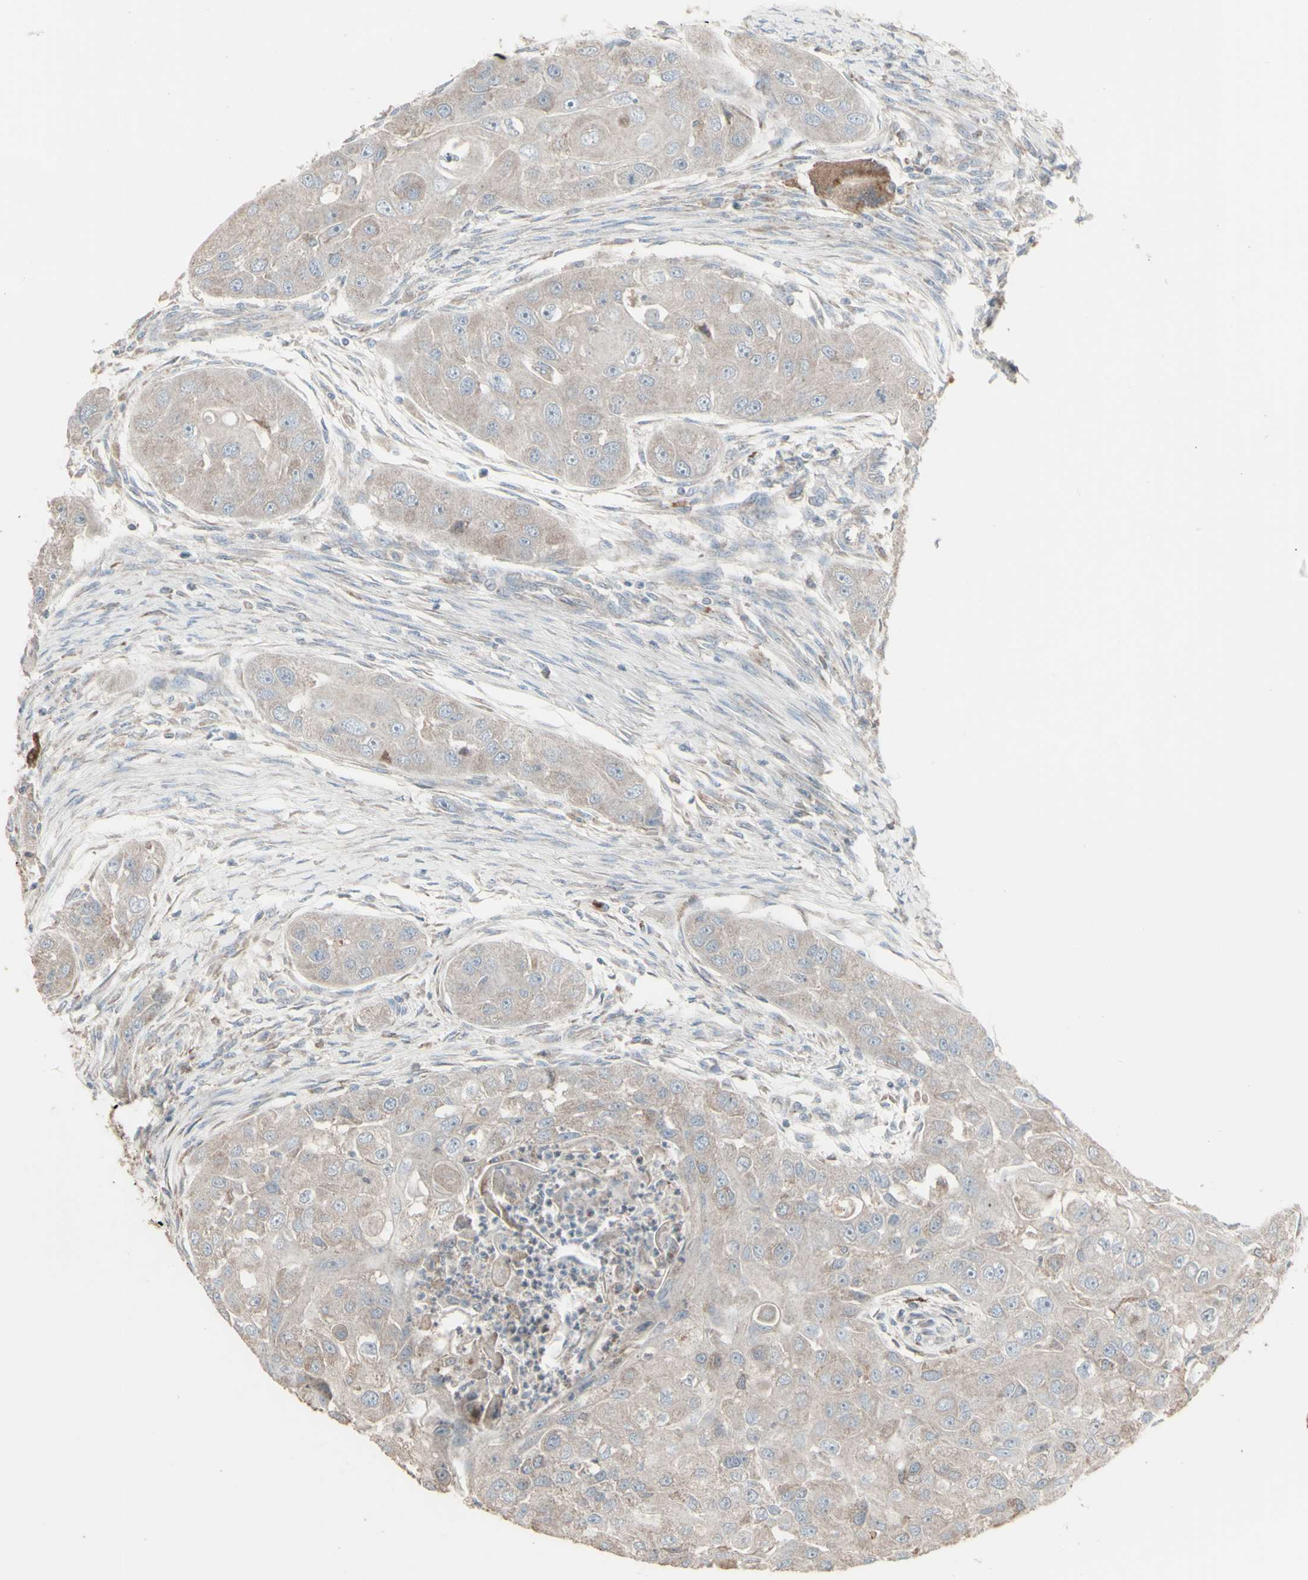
{"staining": {"intensity": "weak", "quantity": ">75%", "location": "cytoplasmic/membranous"}, "tissue": "head and neck cancer", "cell_type": "Tumor cells", "image_type": "cancer", "snomed": [{"axis": "morphology", "description": "Normal tissue, NOS"}, {"axis": "morphology", "description": "Squamous cell carcinoma, NOS"}, {"axis": "topography", "description": "Skeletal muscle"}, {"axis": "topography", "description": "Head-Neck"}], "caption": "Immunohistochemistry (IHC) staining of head and neck cancer, which shows low levels of weak cytoplasmic/membranous positivity in about >75% of tumor cells indicating weak cytoplasmic/membranous protein positivity. The staining was performed using DAB (brown) for protein detection and nuclei were counterstained in hematoxylin (blue).", "gene": "RNASEL", "patient": {"sex": "male", "age": 51}}